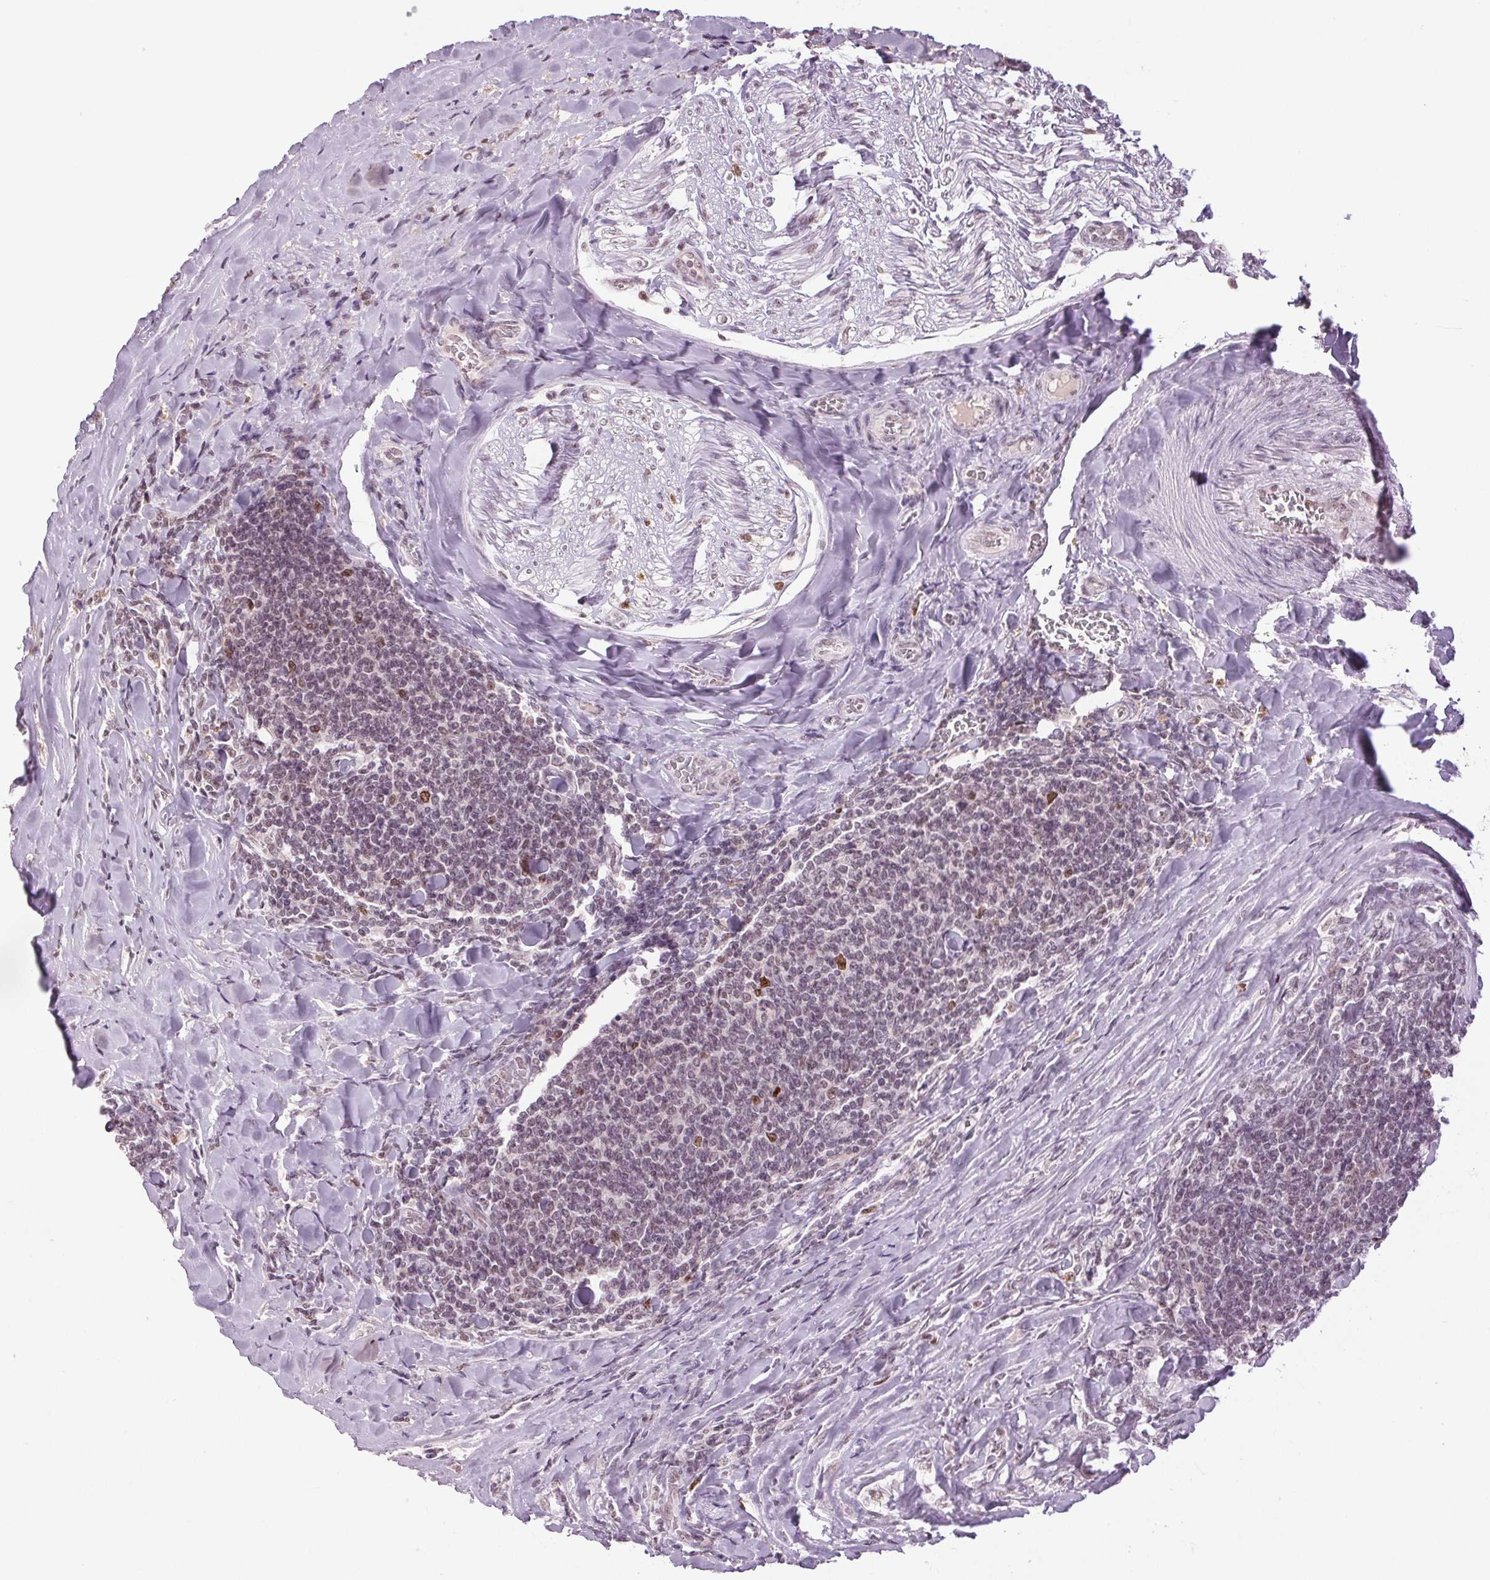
{"staining": {"intensity": "weak", "quantity": ">75%", "location": "nuclear"}, "tissue": "lymphoma", "cell_type": "Tumor cells", "image_type": "cancer", "snomed": [{"axis": "morphology", "description": "Malignant lymphoma, non-Hodgkin's type, Low grade"}, {"axis": "topography", "description": "Lymph node"}], "caption": "IHC micrograph of neoplastic tissue: human low-grade malignant lymphoma, non-Hodgkin's type stained using immunohistochemistry (IHC) reveals low levels of weak protein expression localized specifically in the nuclear of tumor cells, appearing as a nuclear brown color.", "gene": "SMIM6", "patient": {"sex": "male", "age": 52}}